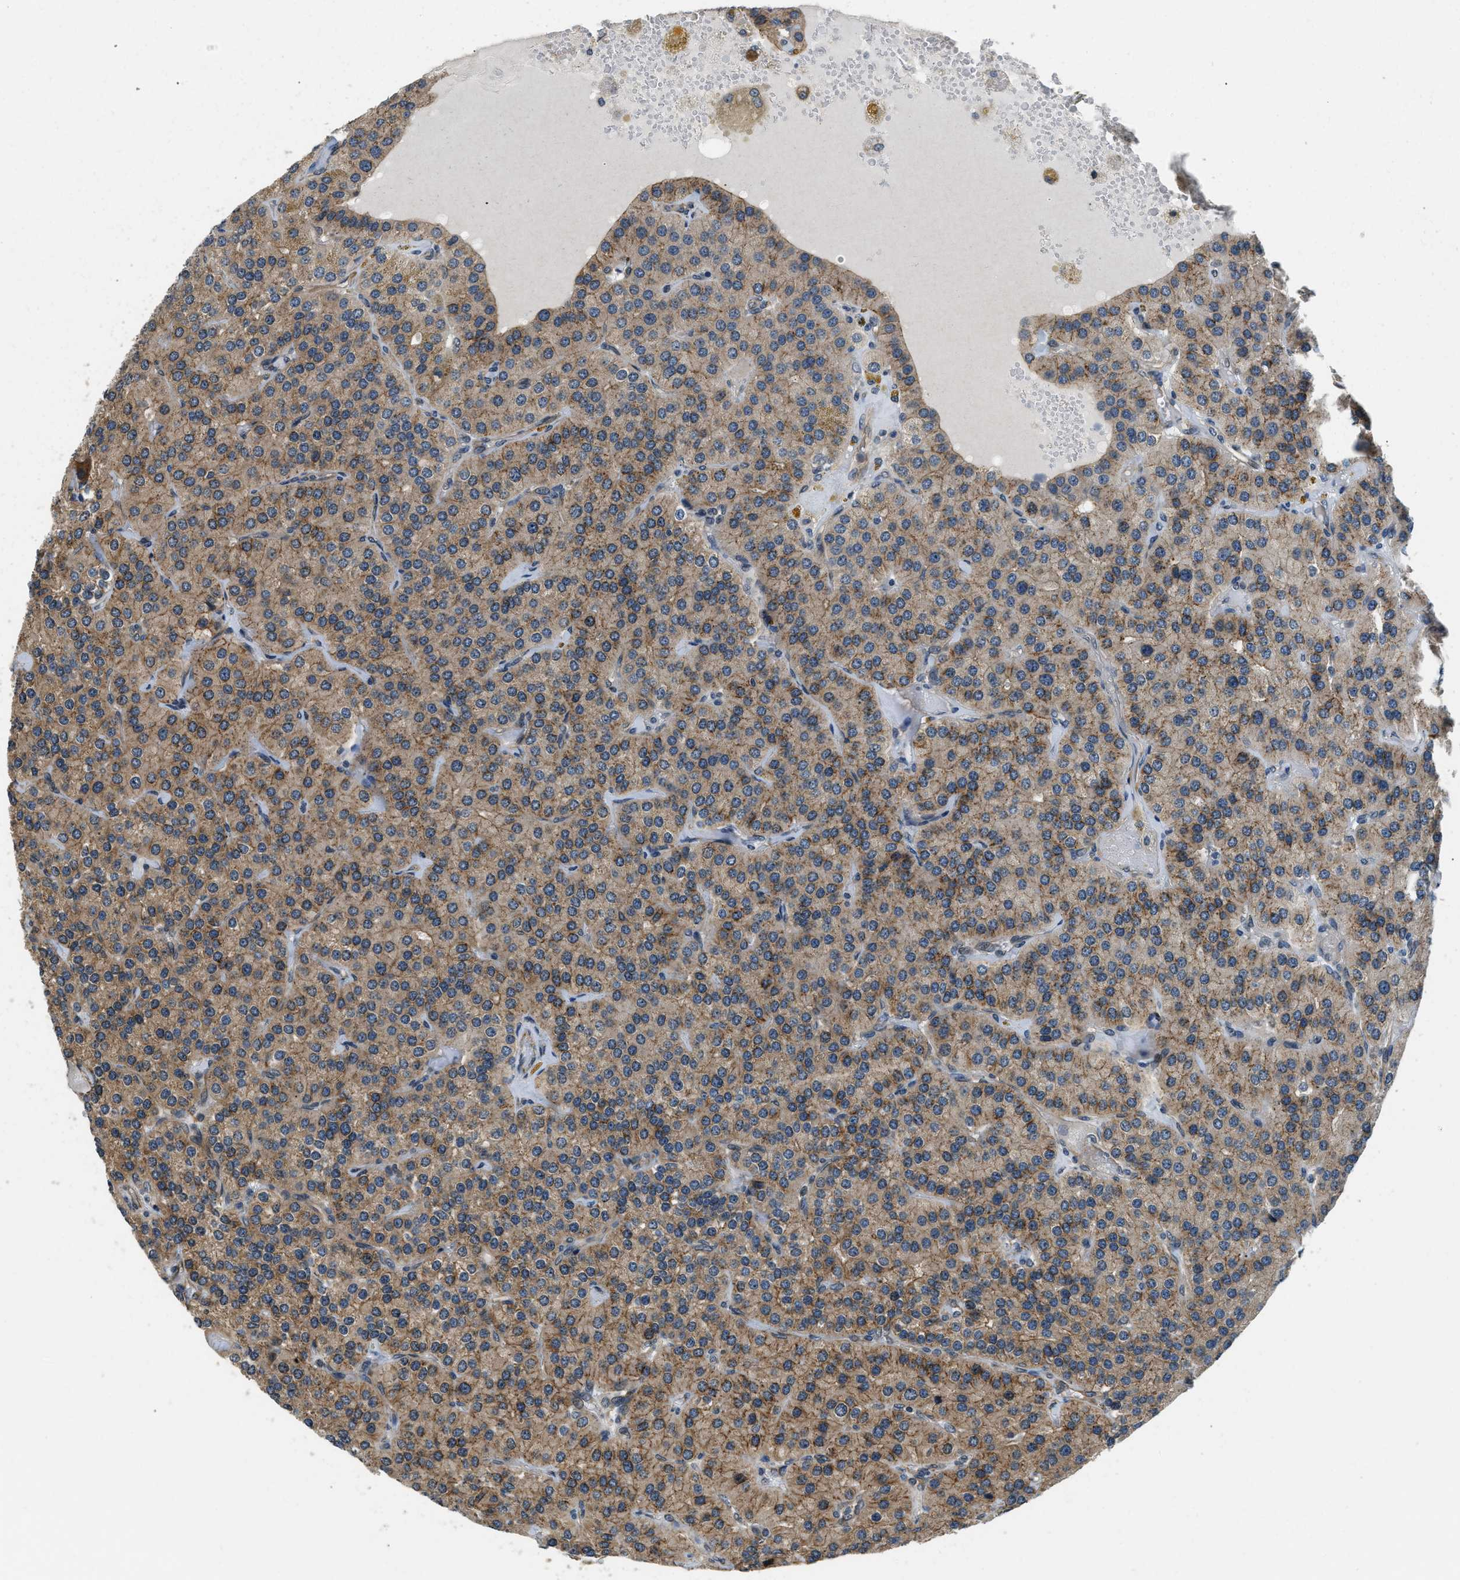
{"staining": {"intensity": "moderate", "quantity": ">75%", "location": "cytoplasmic/membranous"}, "tissue": "parathyroid gland", "cell_type": "Glandular cells", "image_type": "normal", "snomed": [{"axis": "morphology", "description": "Normal tissue, NOS"}, {"axis": "morphology", "description": "Adenoma, NOS"}, {"axis": "topography", "description": "Parathyroid gland"}], "caption": "Parathyroid gland stained with immunohistochemistry (IHC) reveals moderate cytoplasmic/membranous staining in about >75% of glandular cells.", "gene": "ALOX12", "patient": {"sex": "female", "age": 86}}